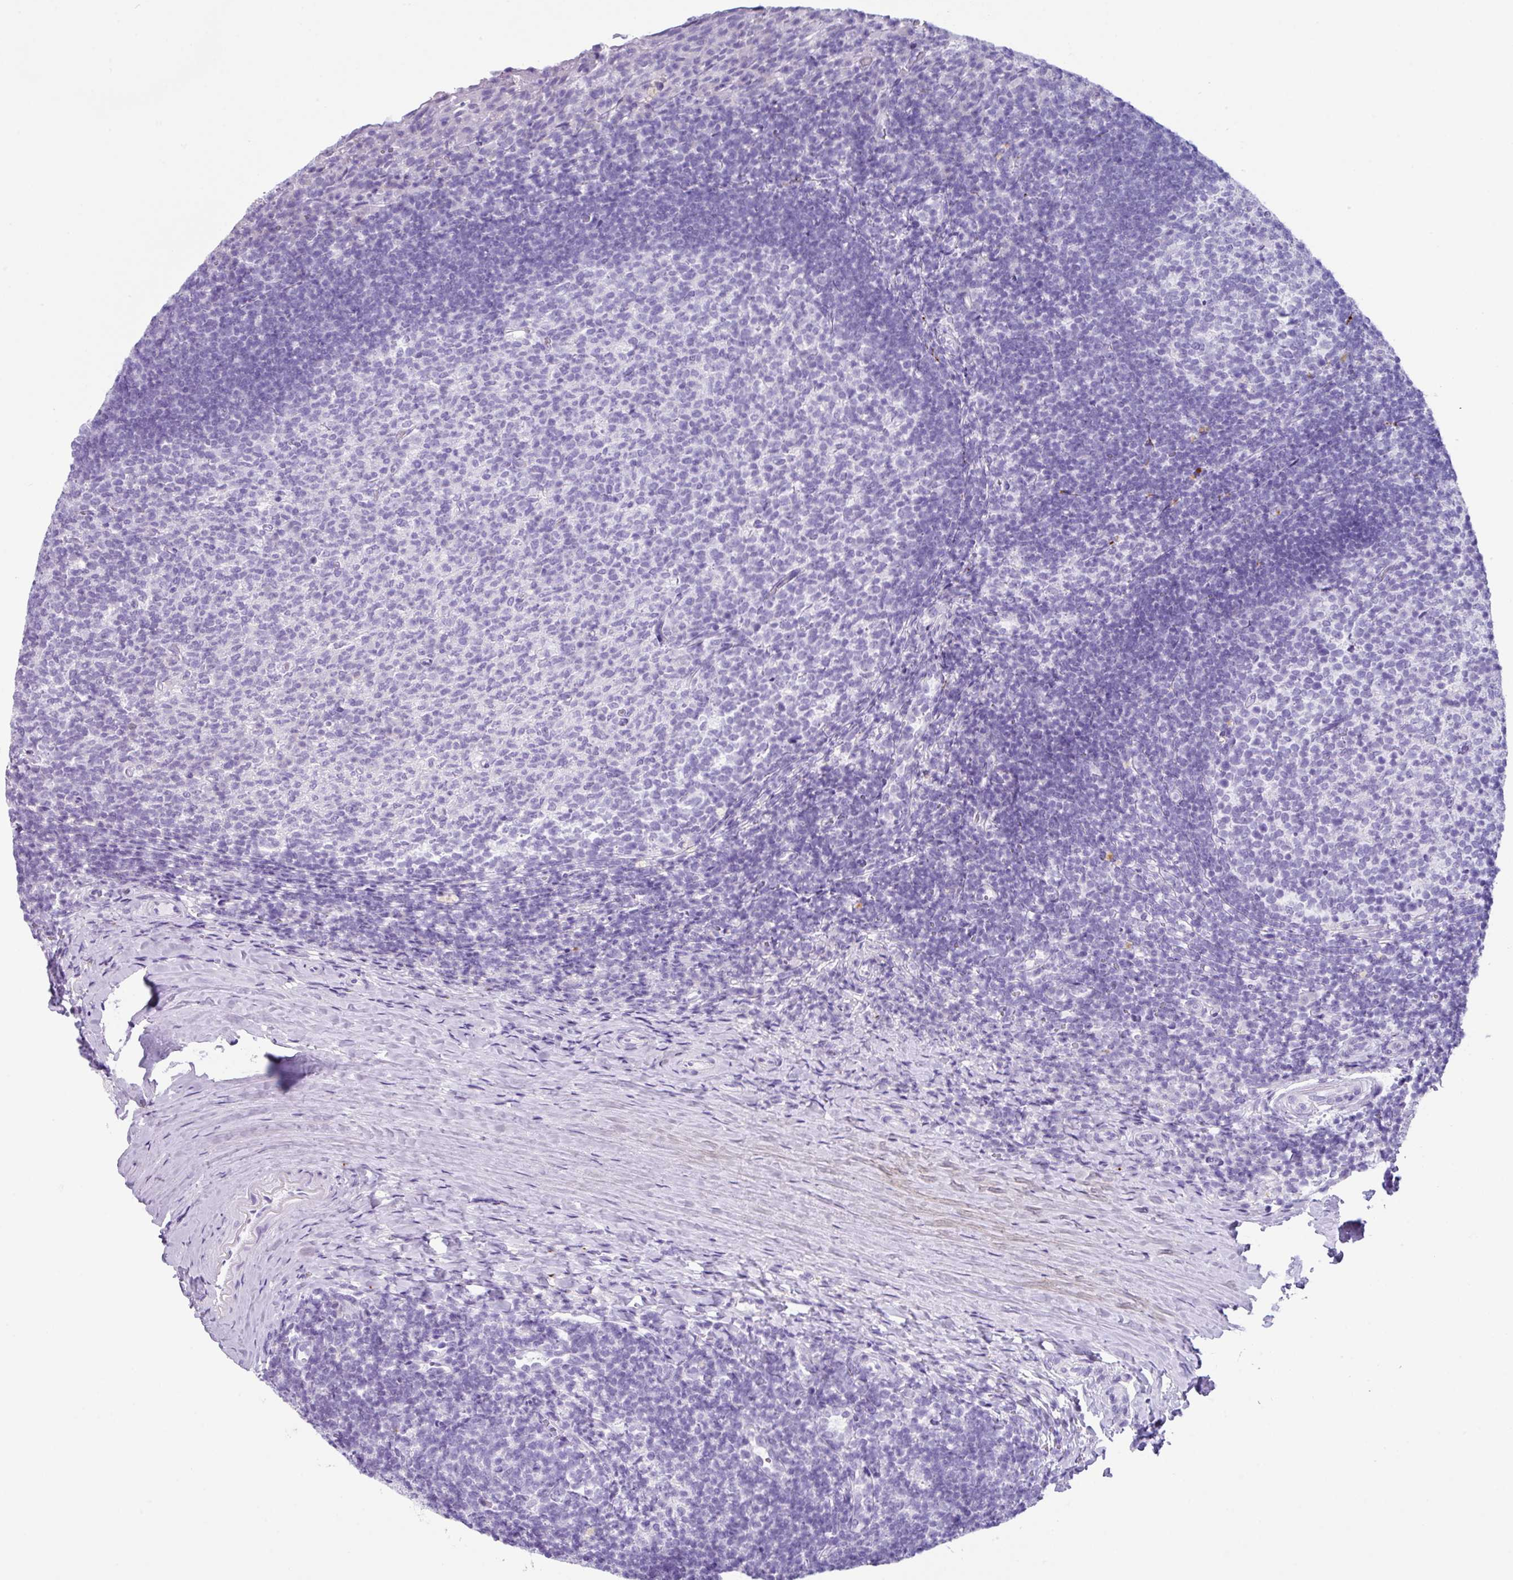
{"staining": {"intensity": "negative", "quantity": "none", "location": "none"}, "tissue": "tonsil", "cell_type": "Germinal center cells", "image_type": "normal", "snomed": [{"axis": "morphology", "description": "Normal tissue, NOS"}, {"axis": "topography", "description": "Tonsil"}], "caption": "Immunohistochemistry (IHC) of normal human tonsil reveals no expression in germinal center cells.", "gene": "ZG16", "patient": {"sex": "female", "age": 10}}